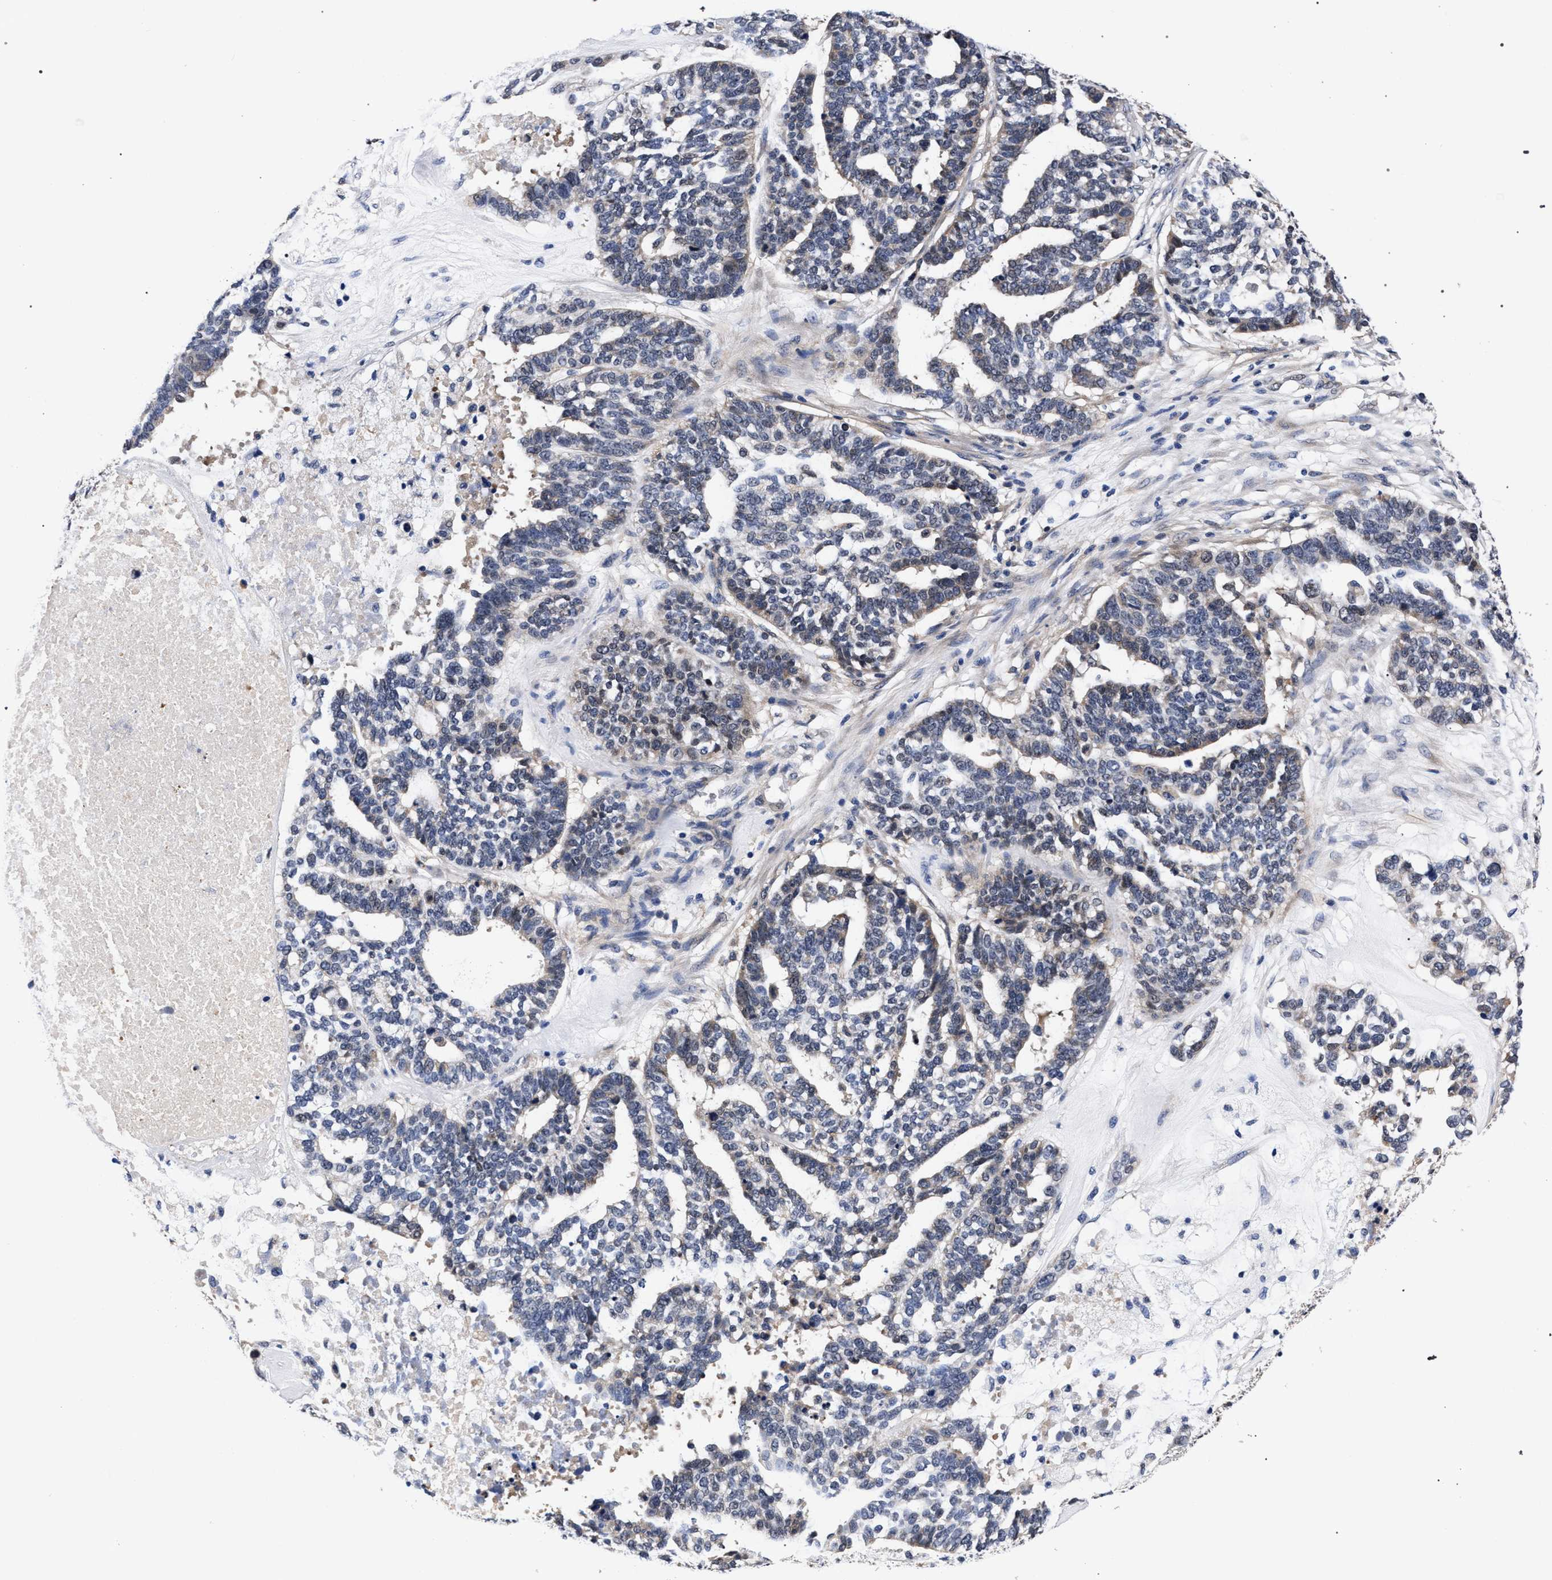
{"staining": {"intensity": "weak", "quantity": "25%-75%", "location": "cytoplasmic/membranous"}, "tissue": "ovarian cancer", "cell_type": "Tumor cells", "image_type": "cancer", "snomed": [{"axis": "morphology", "description": "Cystadenocarcinoma, serous, NOS"}, {"axis": "topography", "description": "Ovary"}], "caption": "Tumor cells display low levels of weak cytoplasmic/membranous staining in approximately 25%-75% of cells in human ovarian cancer.", "gene": "ZNF462", "patient": {"sex": "female", "age": 59}}